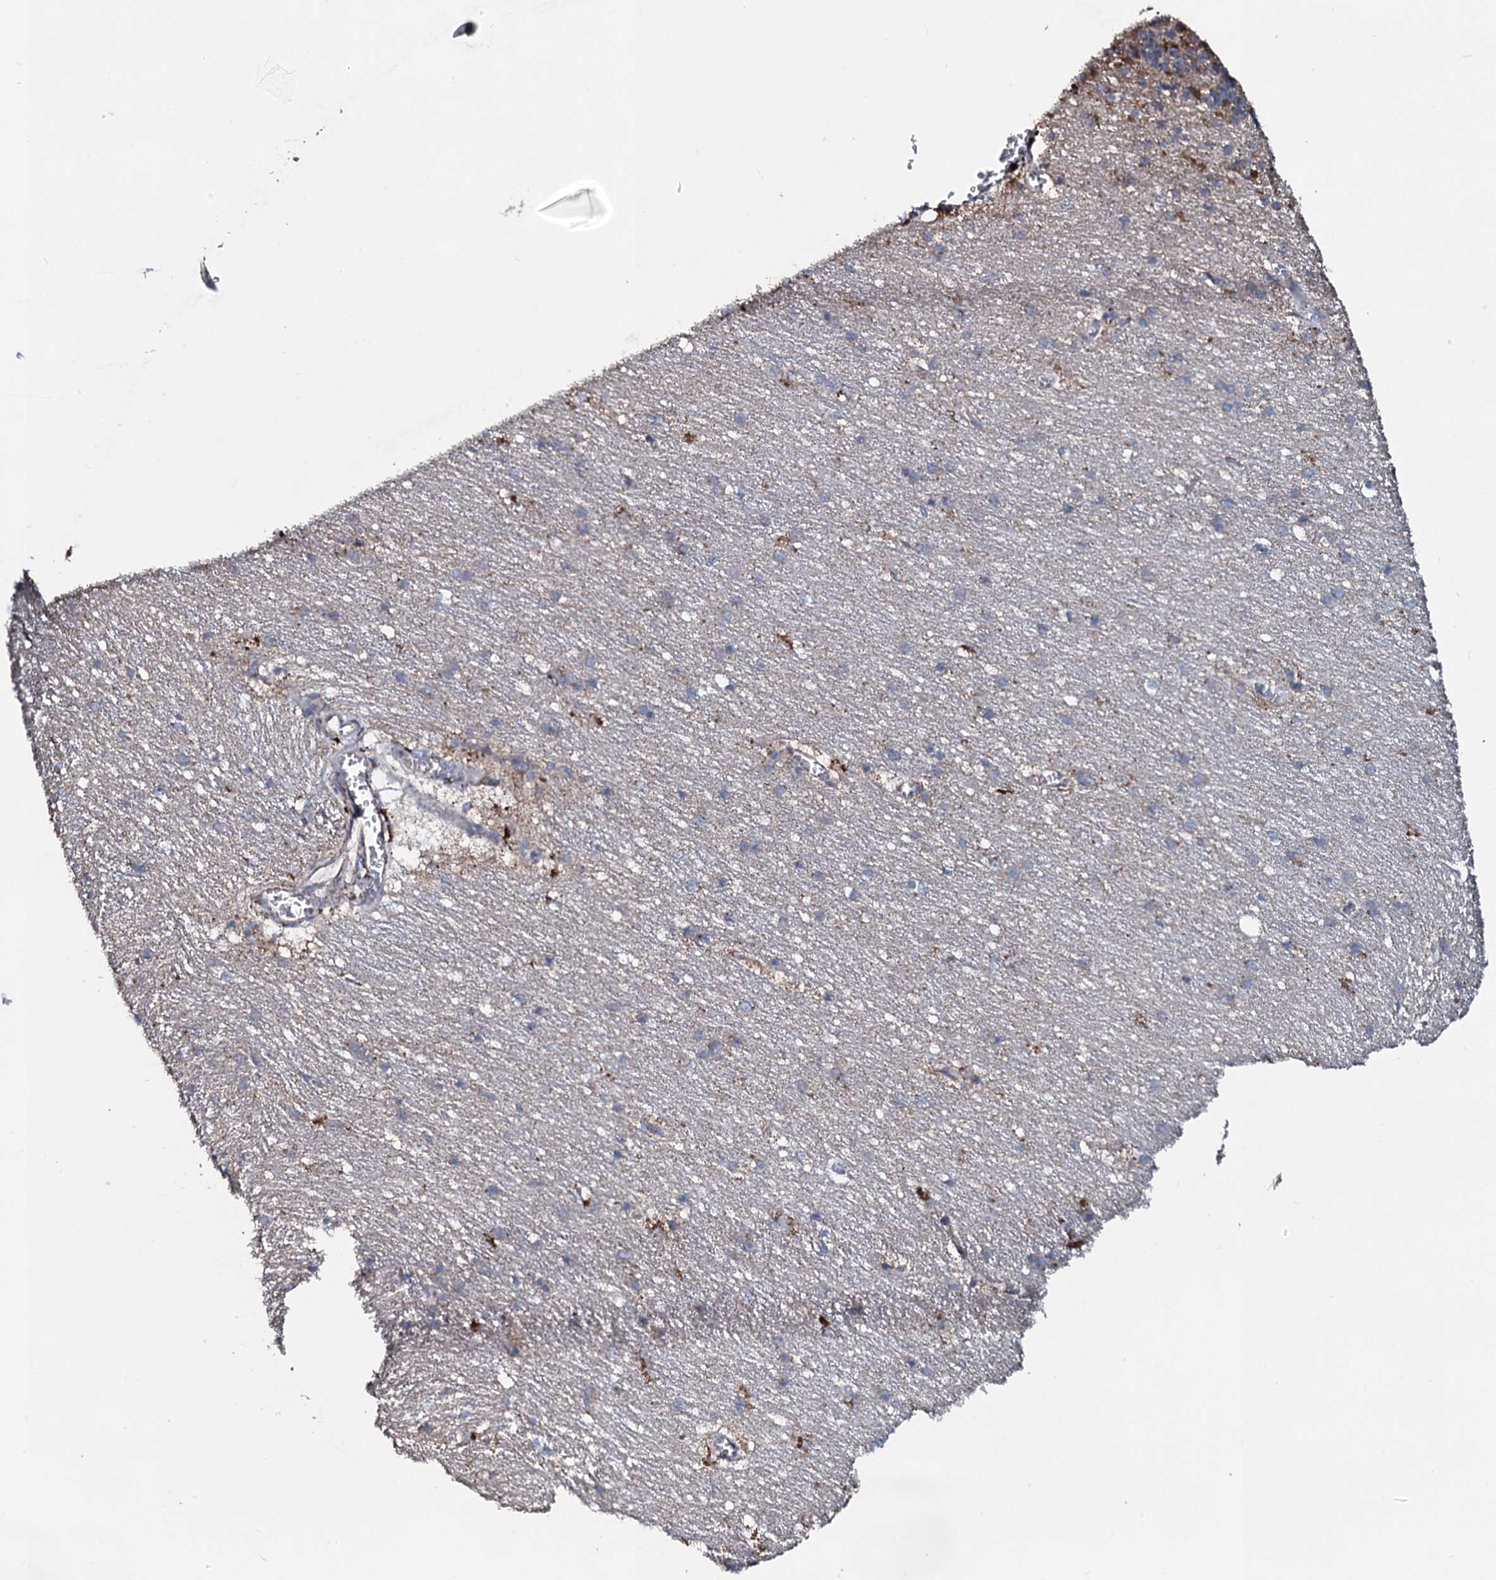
{"staining": {"intensity": "moderate", "quantity": "<25%", "location": "cytoplasmic/membranous"}, "tissue": "cerebellum", "cell_type": "Cells in granular layer", "image_type": "normal", "snomed": [{"axis": "morphology", "description": "Normal tissue, NOS"}, {"axis": "topography", "description": "Cerebellum"}], "caption": "A brown stain labels moderate cytoplasmic/membranous expression of a protein in cells in granular layer of normal cerebellum.", "gene": "DYNC2I2", "patient": {"sex": "male", "age": 54}}